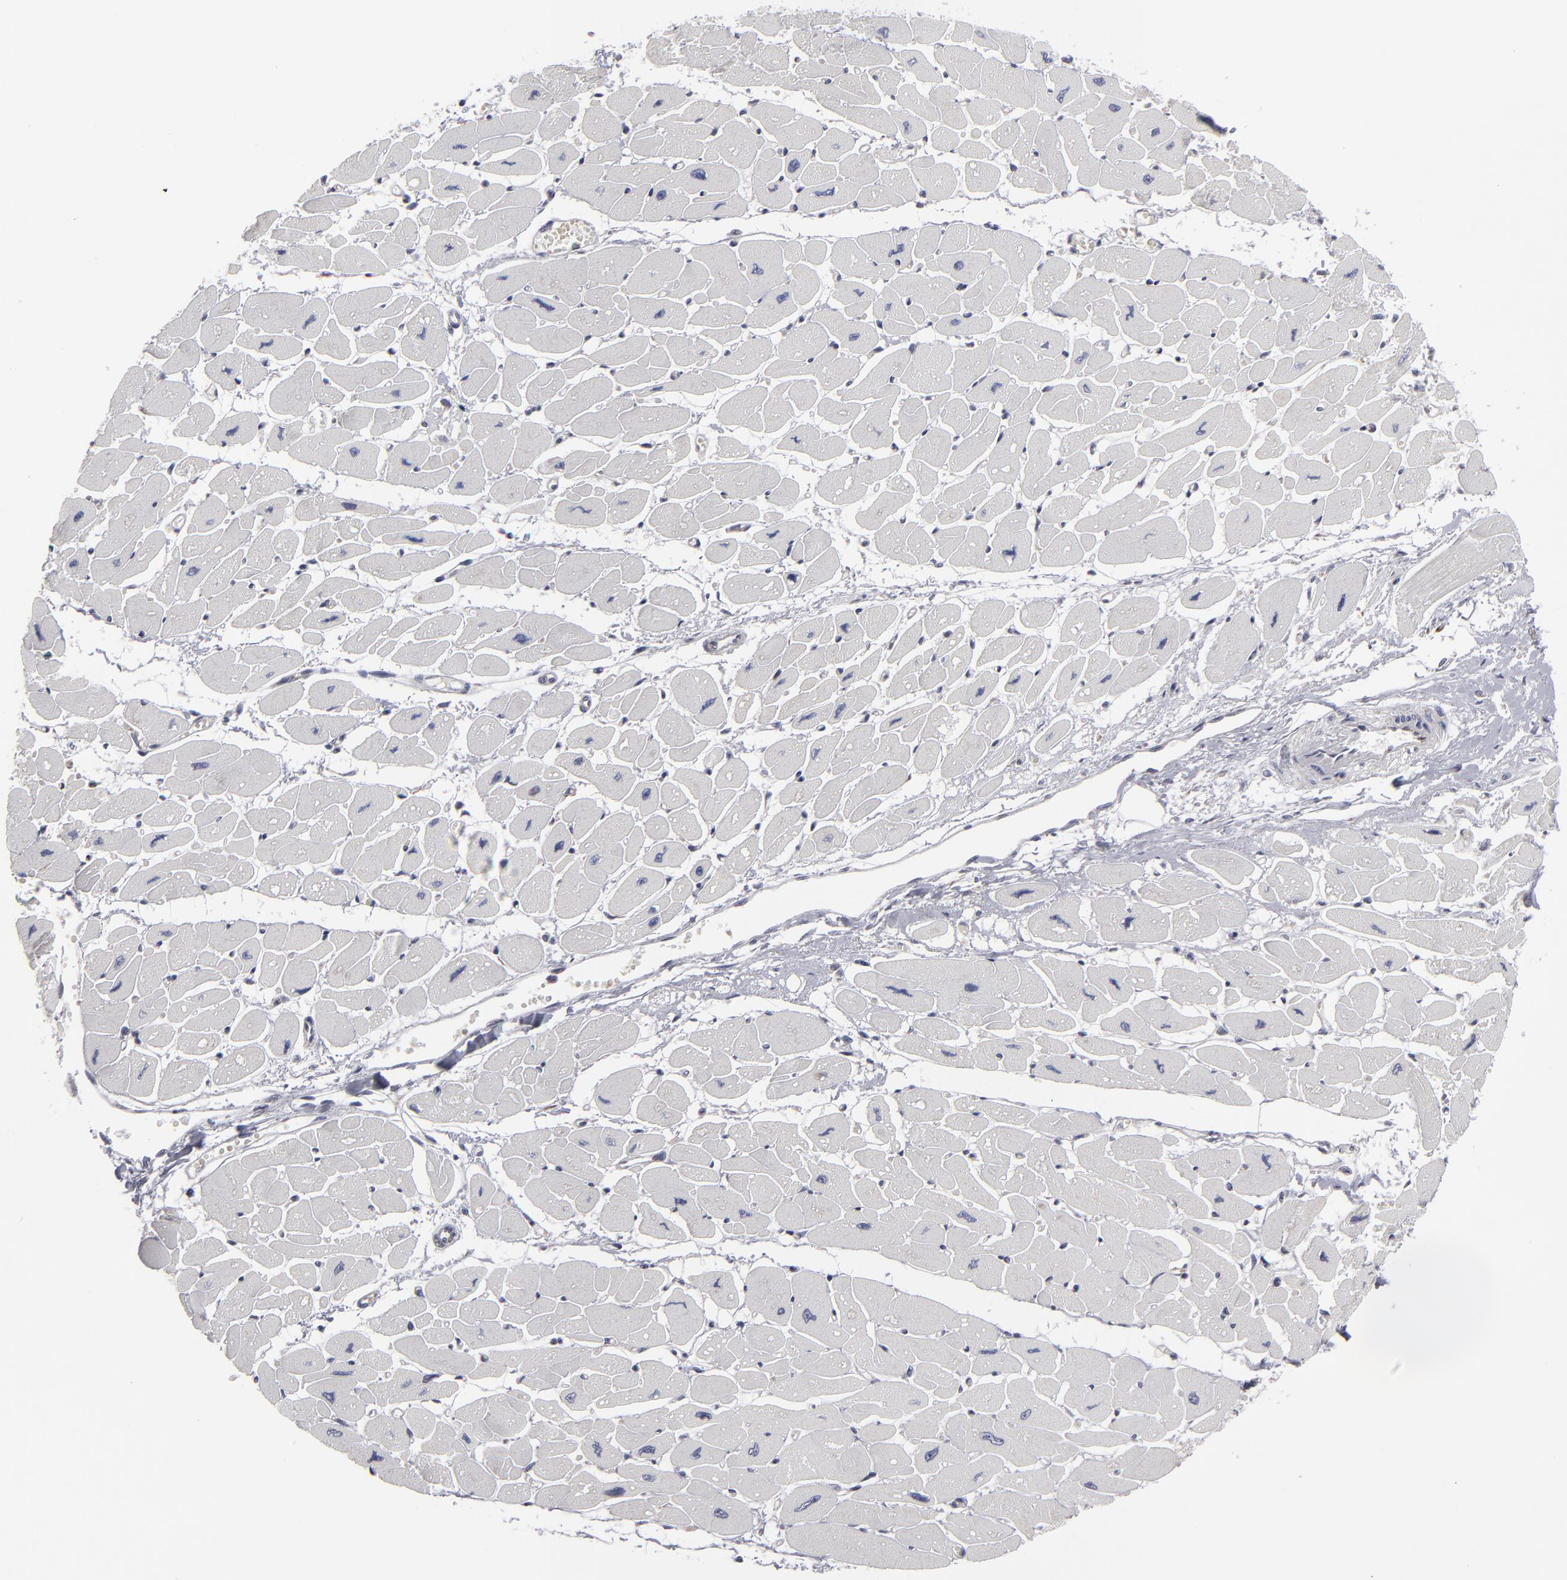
{"staining": {"intensity": "negative", "quantity": "none", "location": "none"}, "tissue": "heart muscle", "cell_type": "Cardiomyocytes", "image_type": "normal", "snomed": [{"axis": "morphology", "description": "Normal tissue, NOS"}, {"axis": "topography", "description": "Heart"}], "caption": "Immunohistochemical staining of normal heart muscle demonstrates no significant staining in cardiomyocytes.", "gene": "ODF2", "patient": {"sex": "female", "age": 54}}